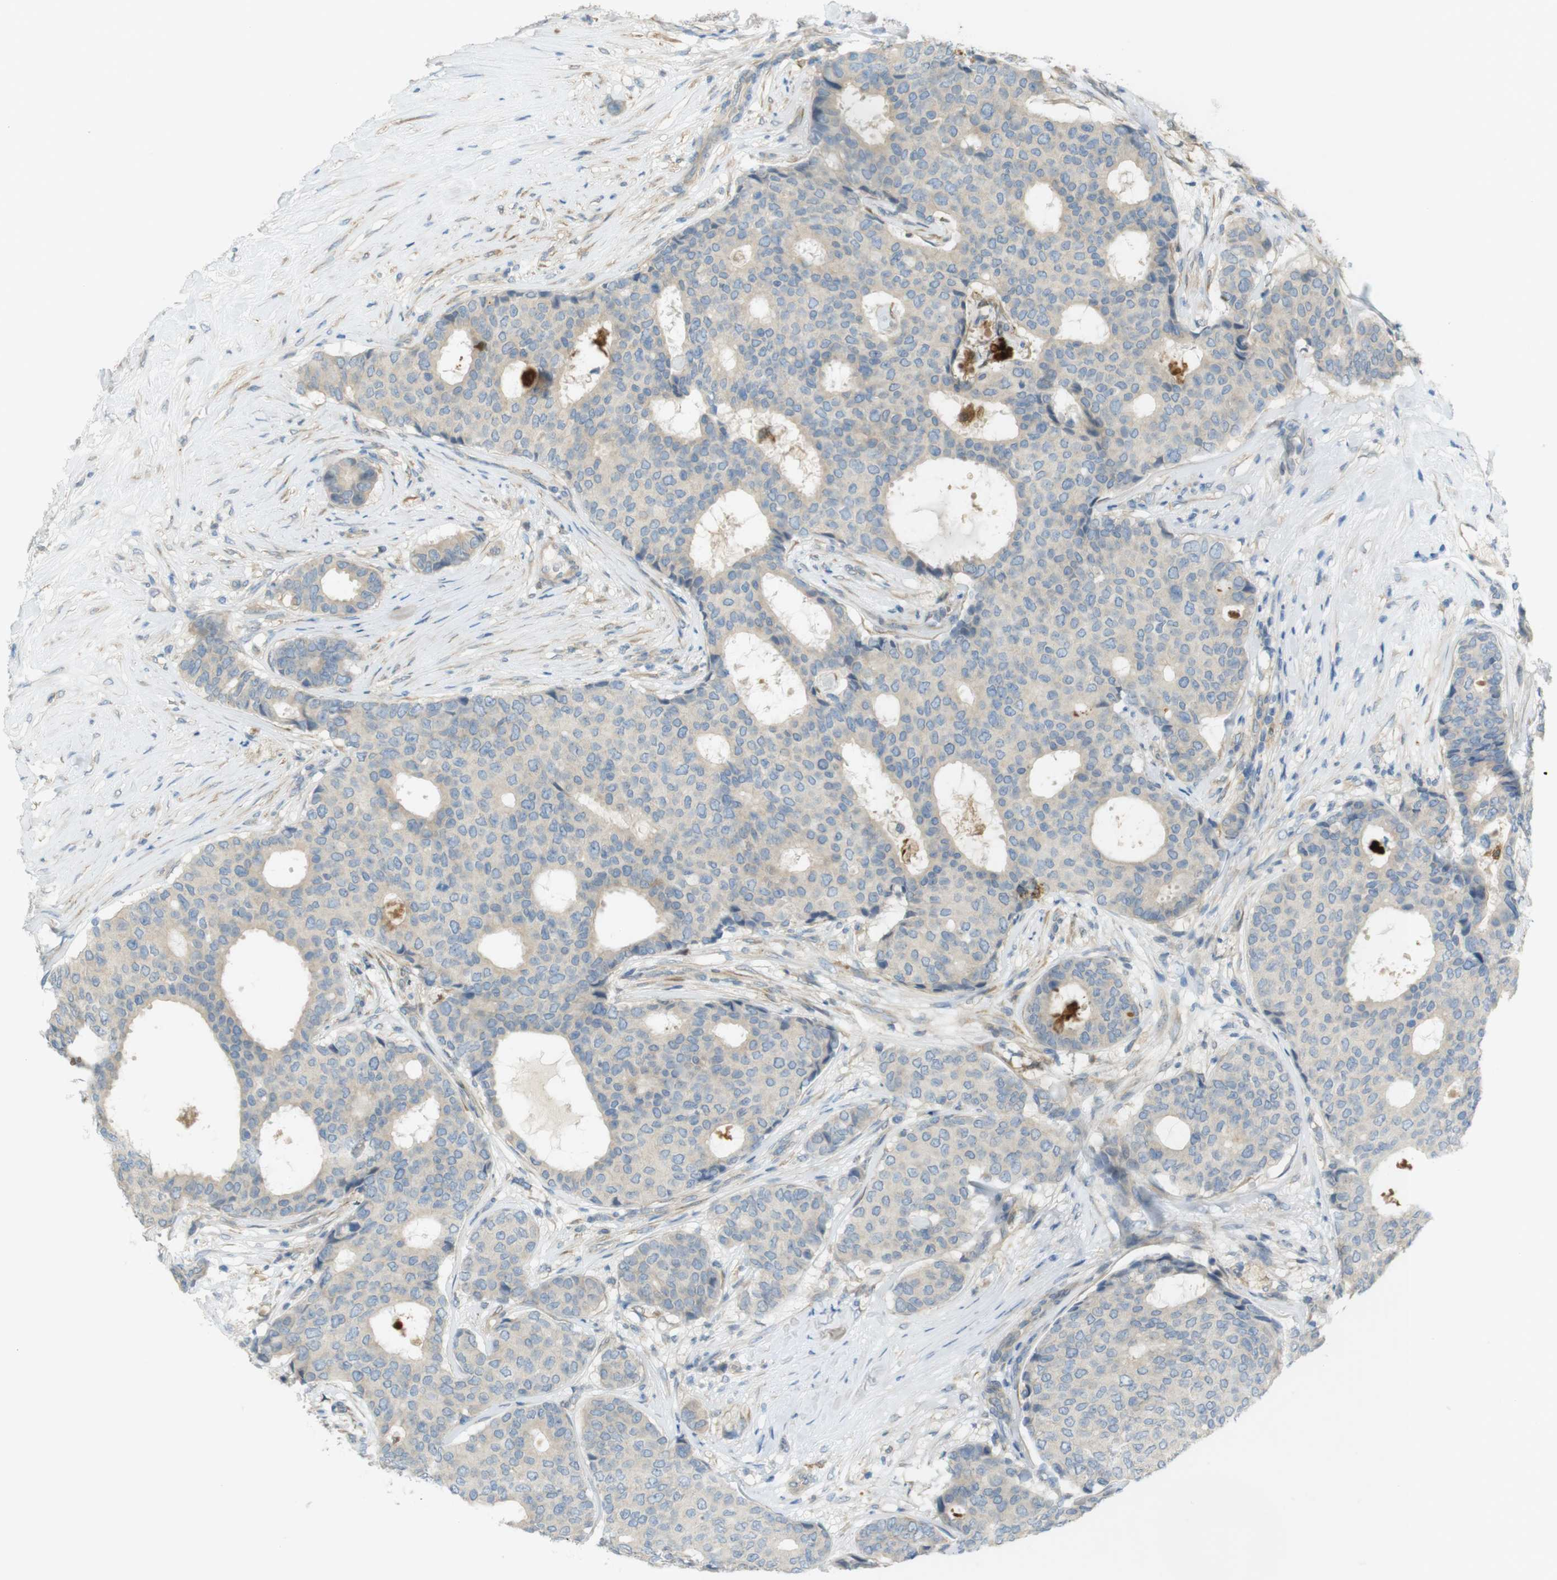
{"staining": {"intensity": "negative", "quantity": "none", "location": "none"}, "tissue": "breast cancer", "cell_type": "Tumor cells", "image_type": "cancer", "snomed": [{"axis": "morphology", "description": "Duct carcinoma"}, {"axis": "topography", "description": "Breast"}], "caption": "Tumor cells are negative for brown protein staining in breast cancer (intraductal carcinoma).", "gene": "TMEM41B", "patient": {"sex": "female", "age": 75}}